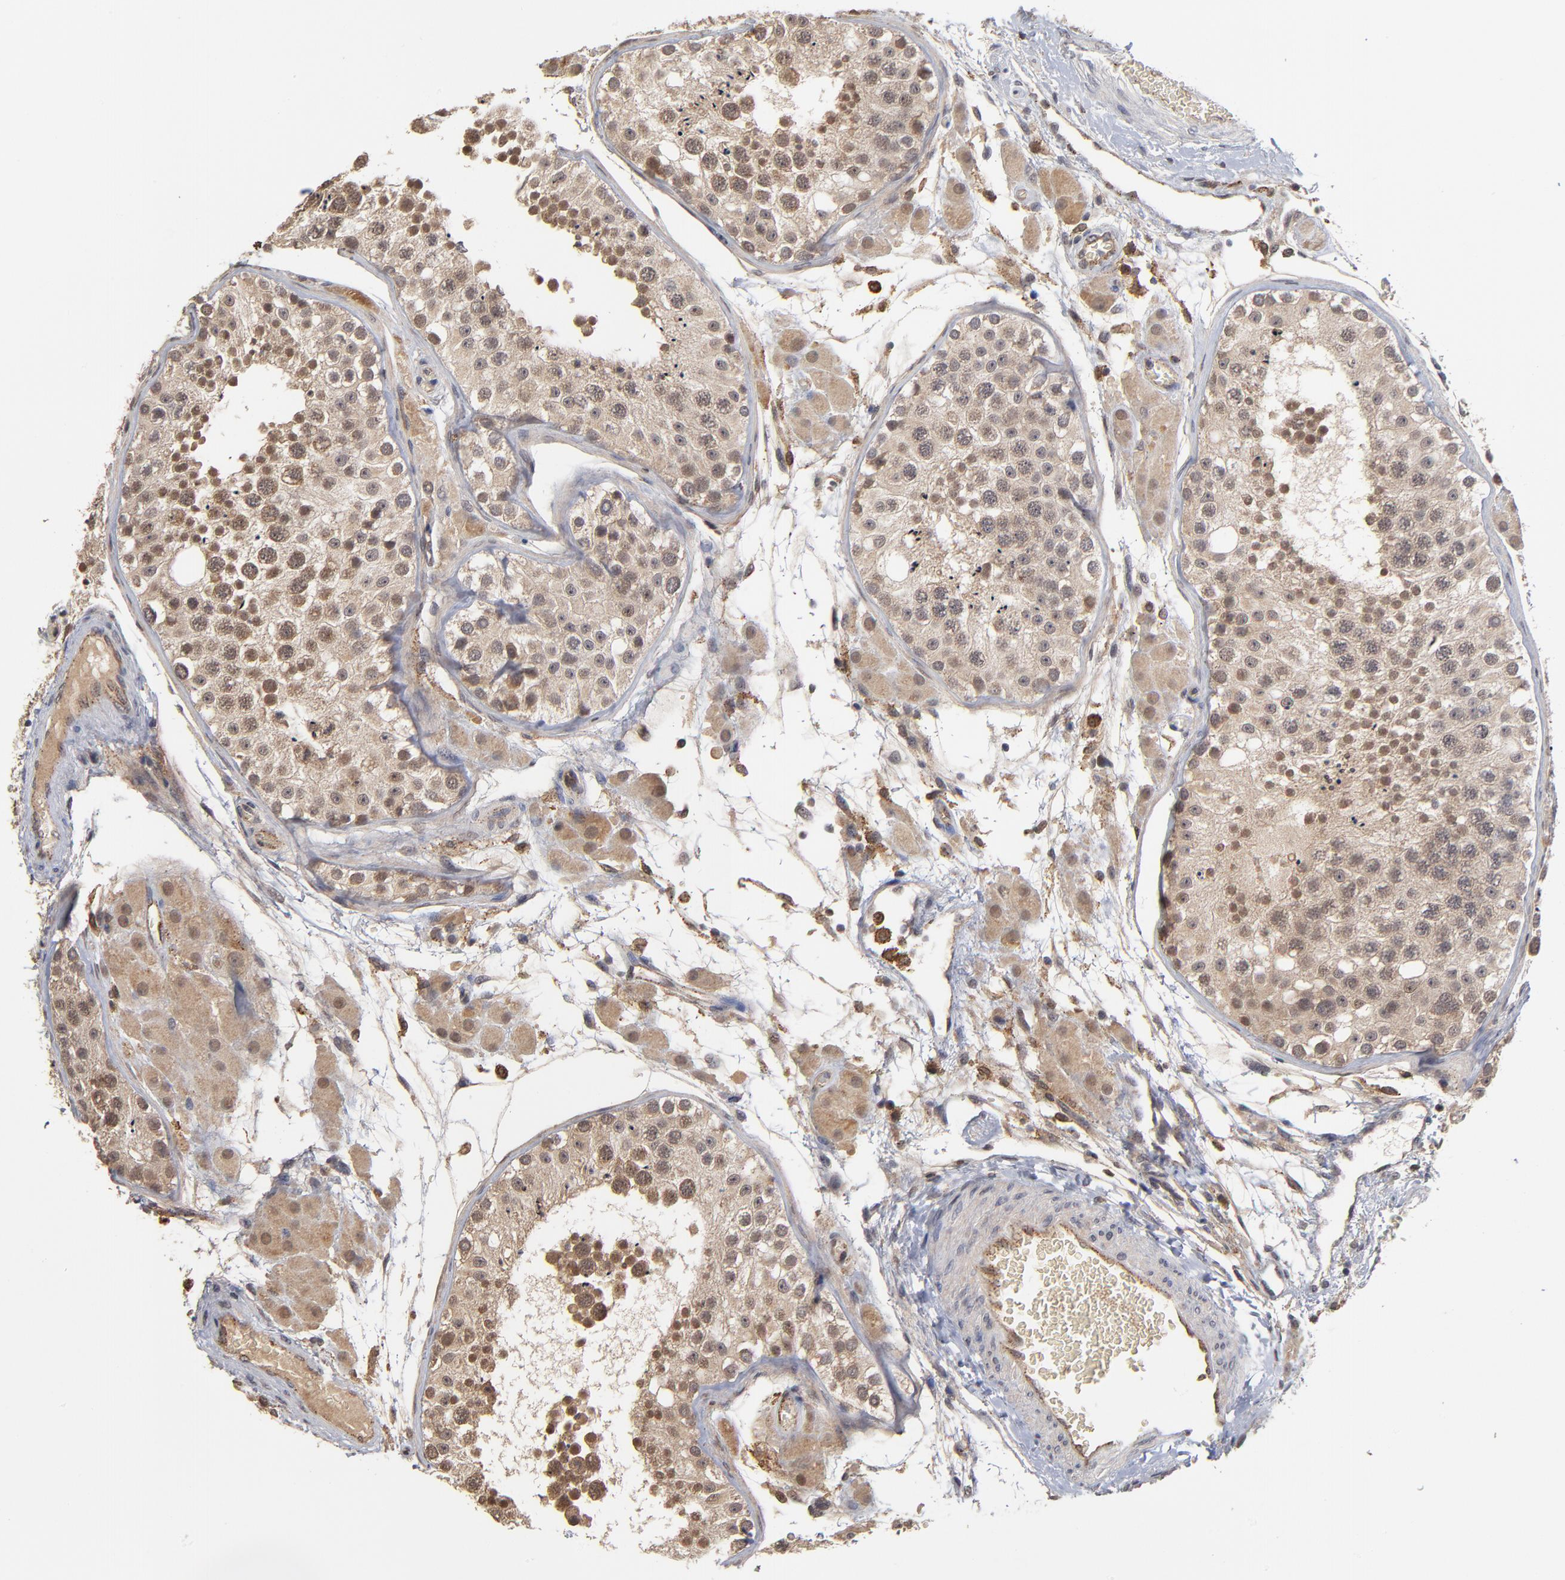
{"staining": {"intensity": "strong", "quantity": ">75%", "location": "cytoplasmic/membranous"}, "tissue": "testis", "cell_type": "Cells in seminiferous ducts", "image_type": "normal", "snomed": [{"axis": "morphology", "description": "Normal tissue, NOS"}, {"axis": "topography", "description": "Testis"}], "caption": "A high amount of strong cytoplasmic/membranous expression is identified in about >75% of cells in seminiferous ducts in unremarkable testis. Using DAB (3,3'-diaminobenzidine) (brown) and hematoxylin (blue) stains, captured at high magnification using brightfield microscopy.", "gene": "ASB8", "patient": {"sex": "male", "age": 26}}